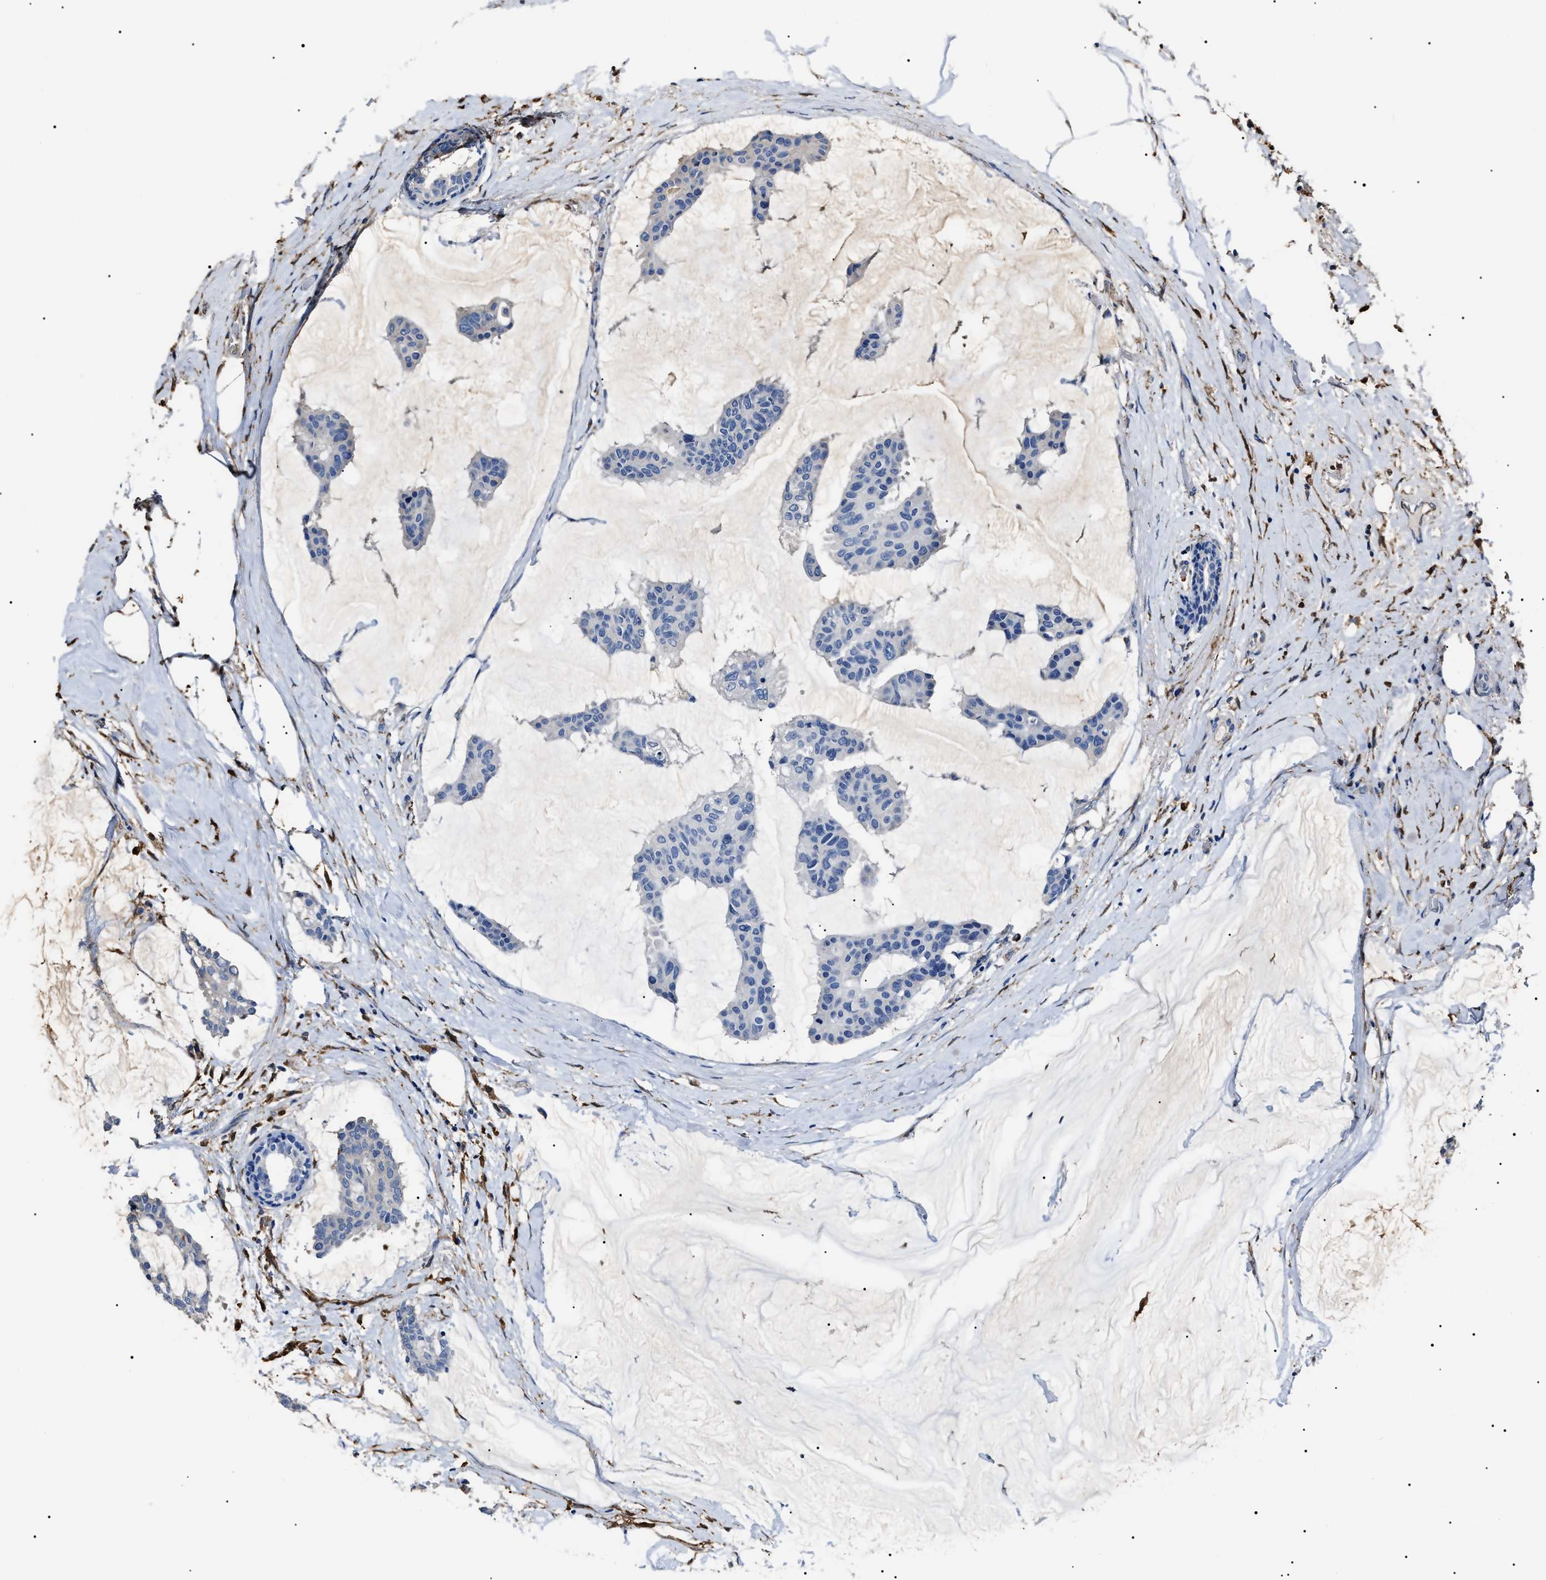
{"staining": {"intensity": "negative", "quantity": "none", "location": "none"}, "tissue": "breast cancer", "cell_type": "Tumor cells", "image_type": "cancer", "snomed": [{"axis": "morphology", "description": "Duct carcinoma"}, {"axis": "topography", "description": "Breast"}], "caption": "The immunohistochemistry photomicrograph has no significant positivity in tumor cells of breast cancer tissue. The staining is performed using DAB brown chromogen with nuclei counter-stained in using hematoxylin.", "gene": "ALDH1A1", "patient": {"sex": "female", "age": 93}}